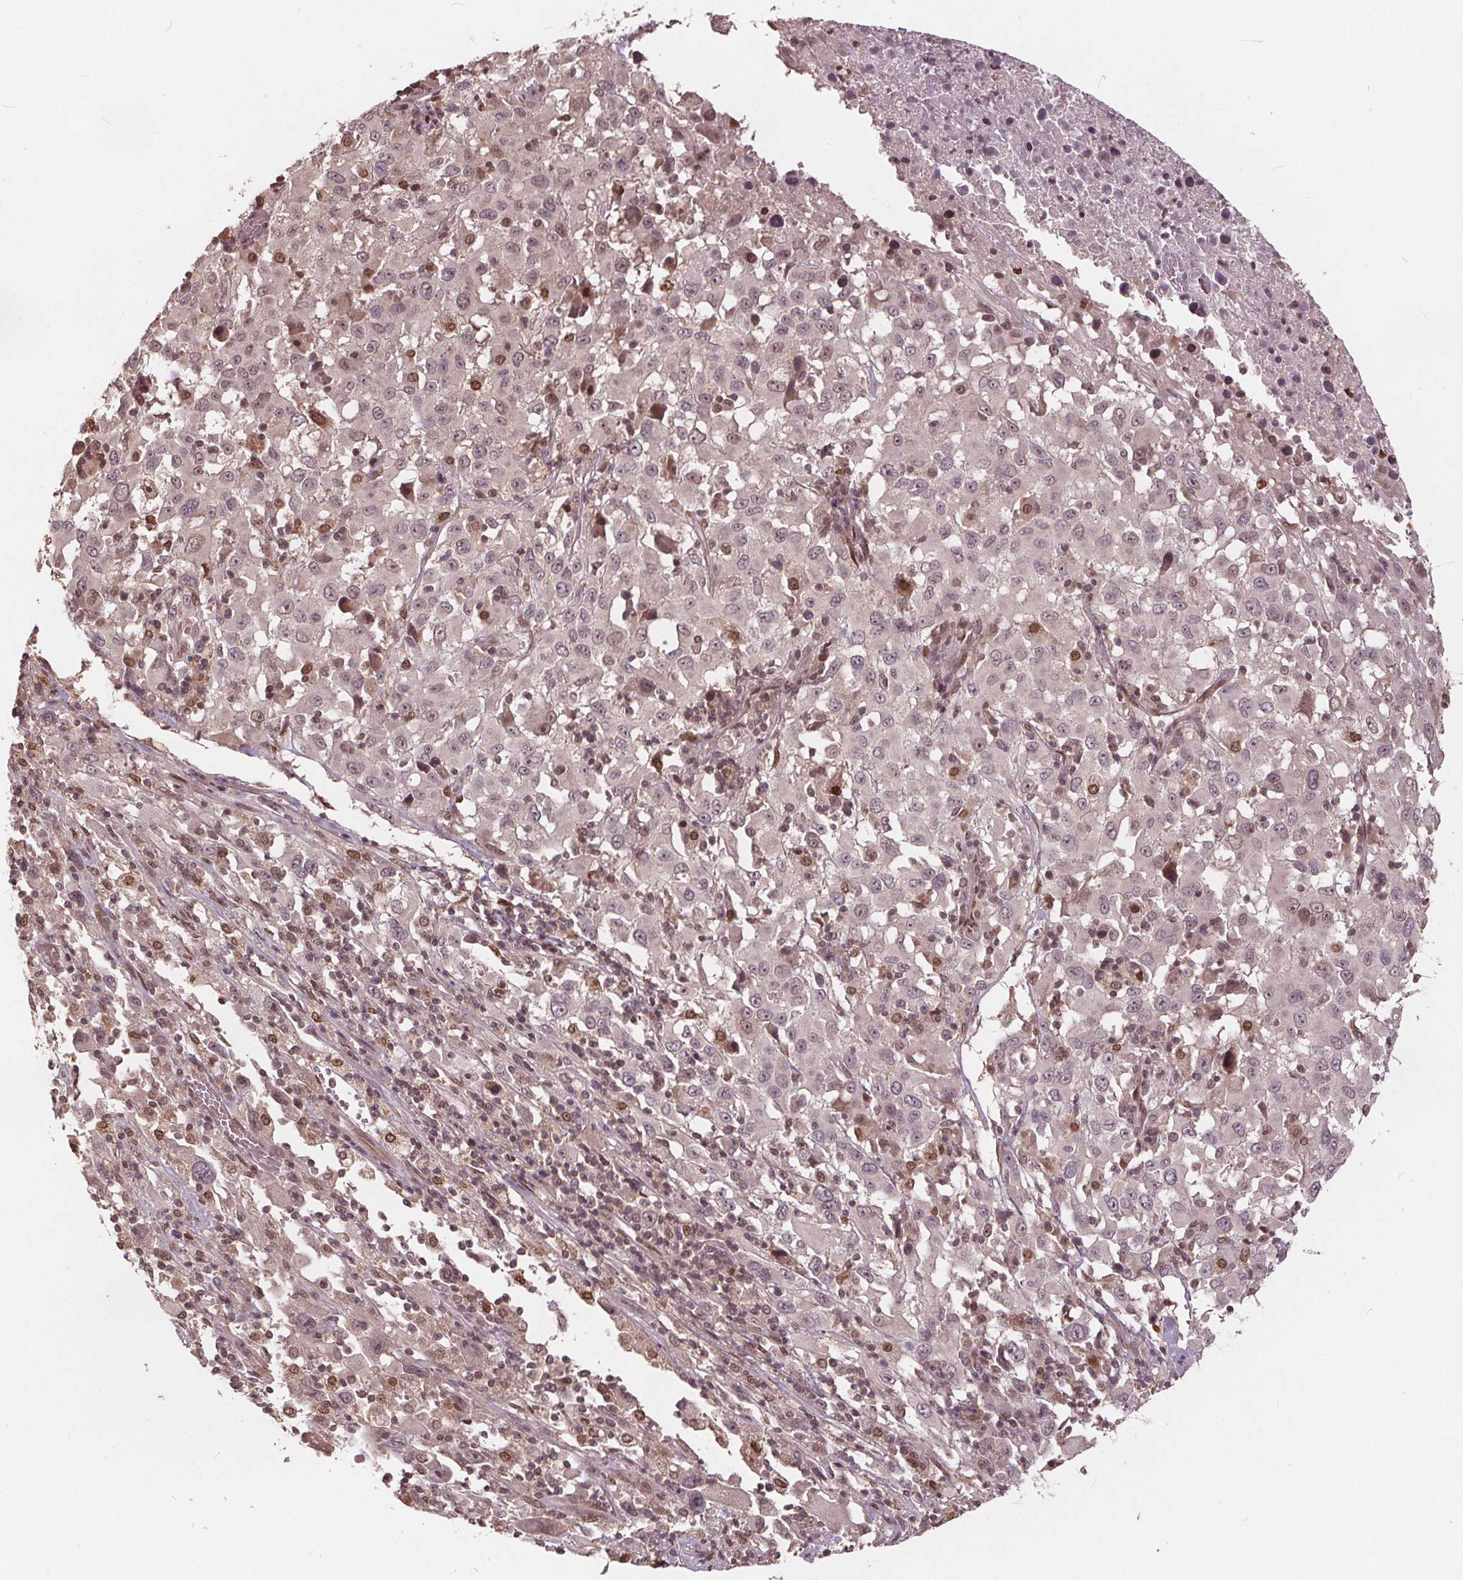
{"staining": {"intensity": "moderate", "quantity": "<25%", "location": "nuclear"}, "tissue": "melanoma", "cell_type": "Tumor cells", "image_type": "cancer", "snomed": [{"axis": "morphology", "description": "Malignant melanoma, Metastatic site"}, {"axis": "topography", "description": "Soft tissue"}], "caption": "A brown stain shows moderate nuclear expression of a protein in human melanoma tumor cells.", "gene": "HIF1AN", "patient": {"sex": "male", "age": 50}}